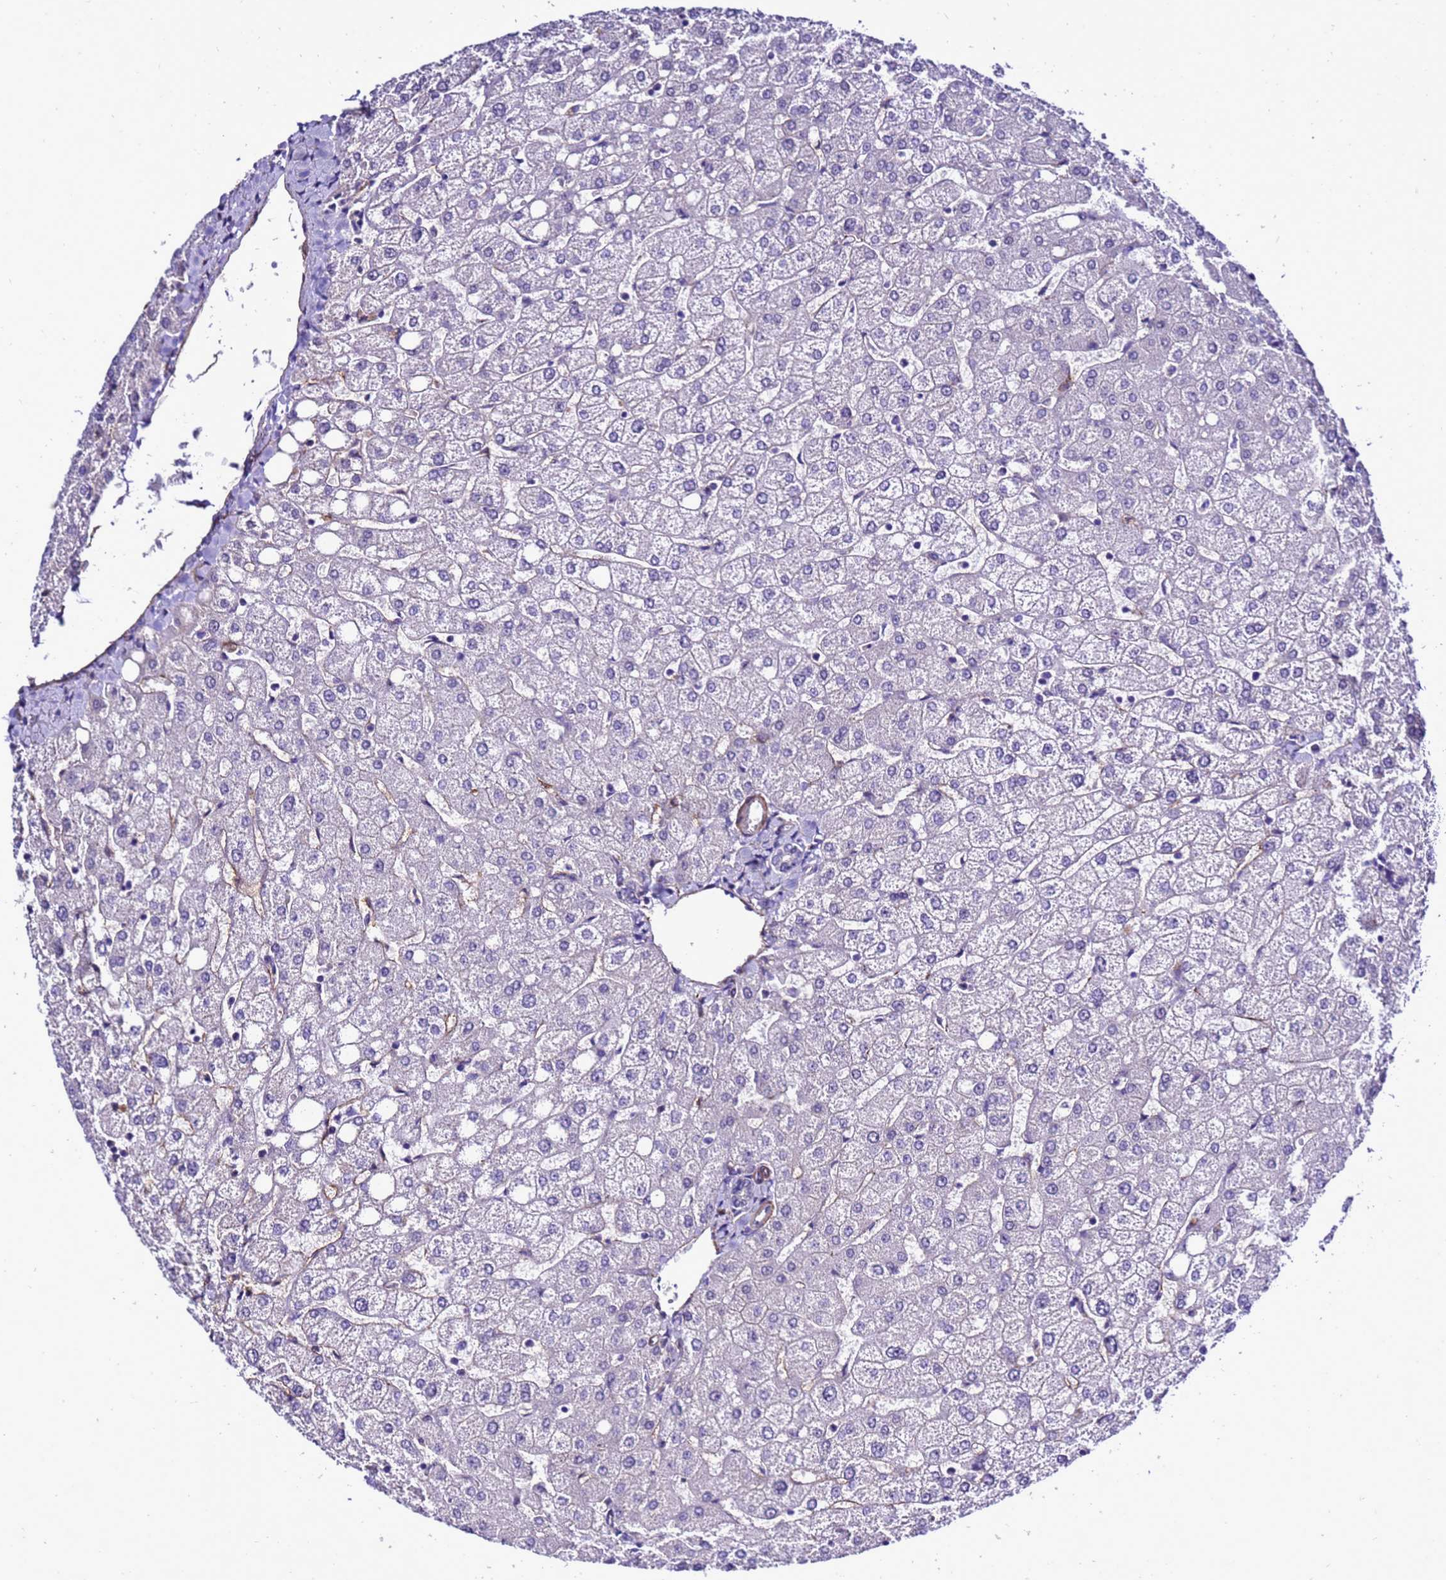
{"staining": {"intensity": "negative", "quantity": "none", "location": "none"}, "tissue": "liver", "cell_type": "Cholangiocytes", "image_type": "normal", "snomed": [{"axis": "morphology", "description": "Normal tissue, NOS"}, {"axis": "topography", "description": "Liver"}], "caption": "Protein analysis of benign liver displays no significant expression in cholangiocytes. (Brightfield microscopy of DAB immunohistochemistry at high magnification).", "gene": "GZF1", "patient": {"sex": "female", "age": 54}}